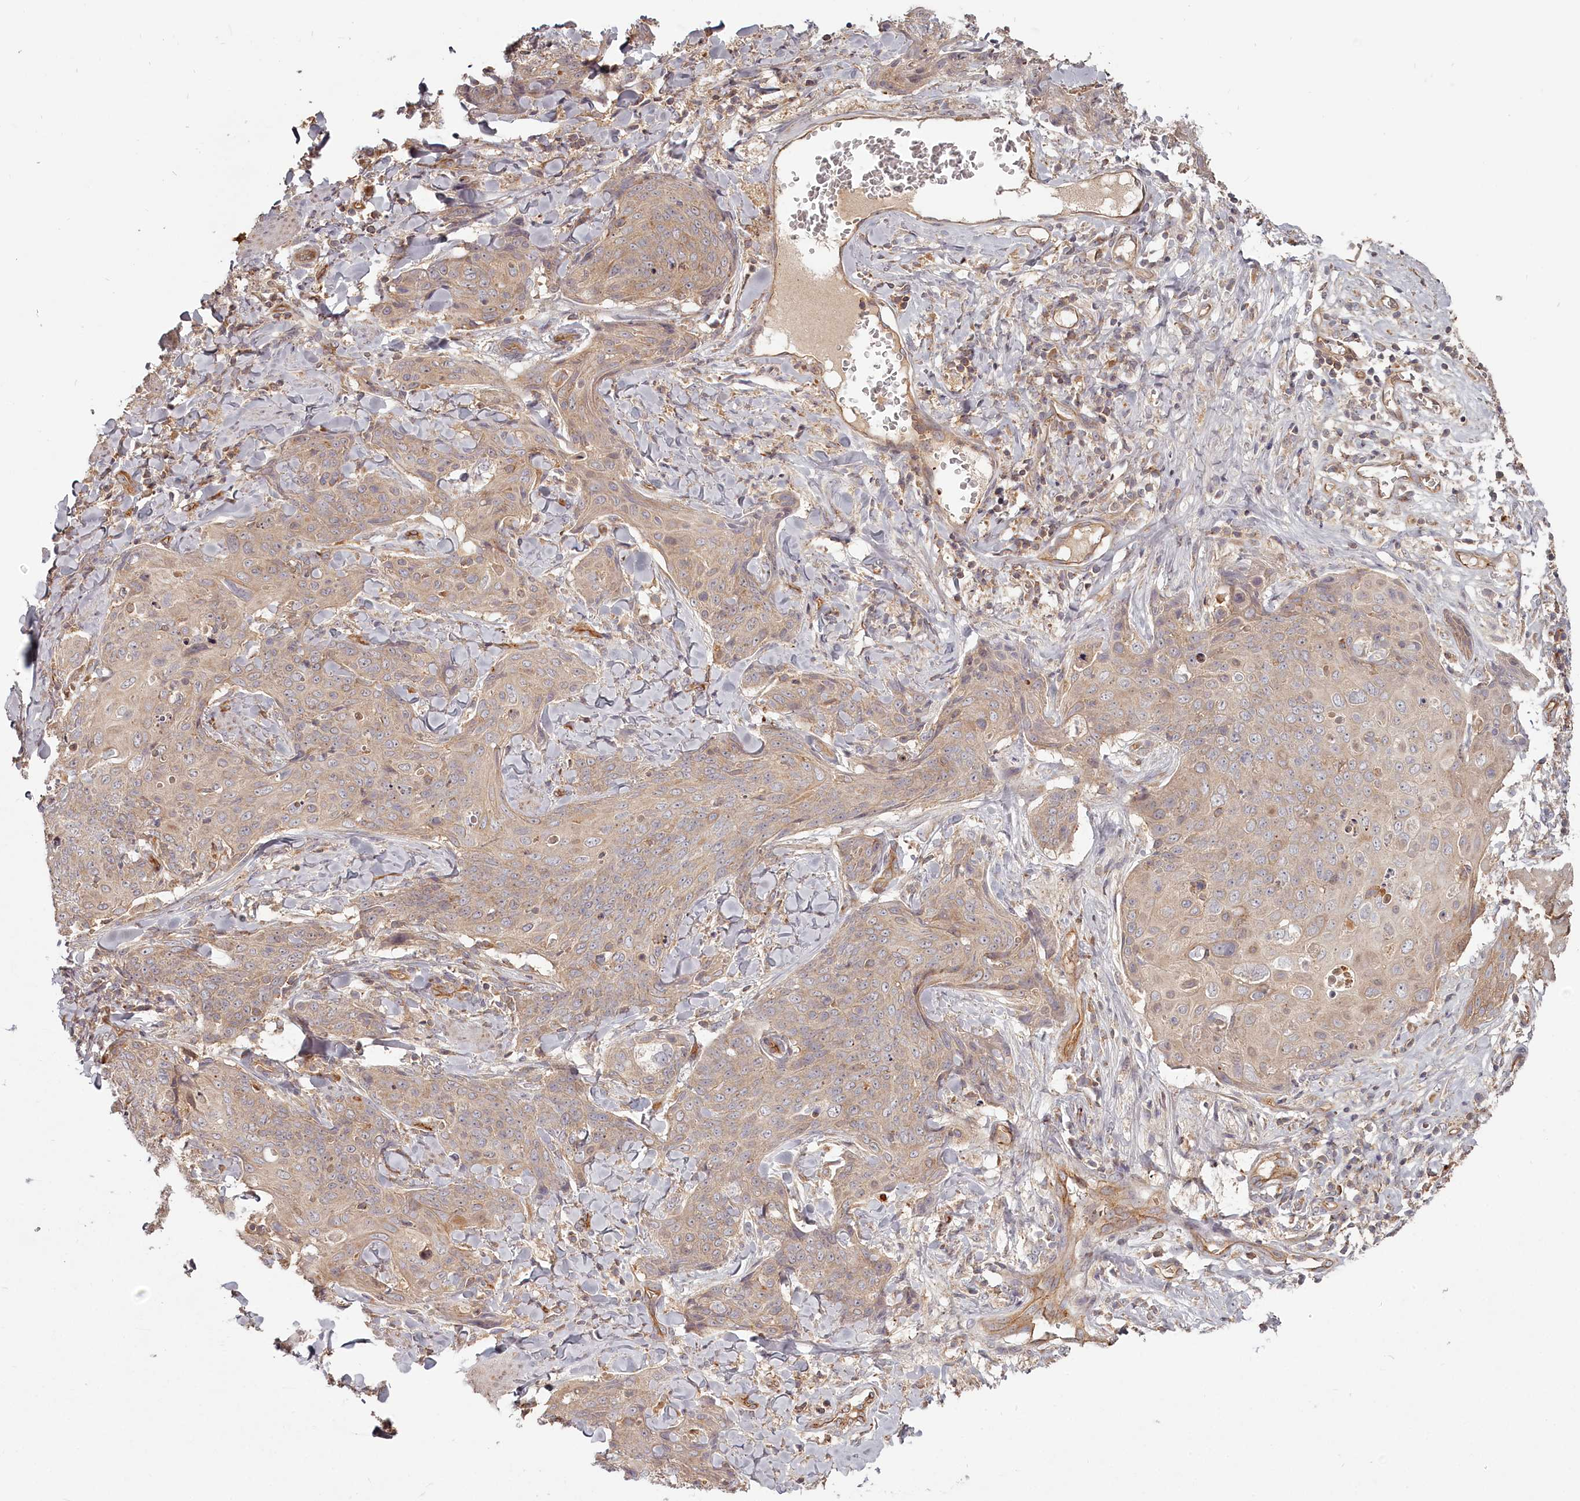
{"staining": {"intensity": "weak", "quantity": "25%-75%", "location": "cytoplasmic/membranous"}, "tissue": "skin cancer", "cell_type": "Tumor cells", "image_type": "cancer", "snomed": [{"axis": "morphology", "description": "Squamous cell carcinoma, NOS"}, {"axis": "topography", "description": "Skin"}, {"axis": "topography", "description": "Vulva"}], "caption": "Skin cancer (squamous cell carcinoma) stained with DAB (3,3'-diaminobenzidine) immunohistochemistry (IHC) shows low levels of weak cytoplasmic/membranous expression in approximately 25%-75% of tumor cells.", "gene": "TMIE", "patient": {"sex": "female", "age": 85}}